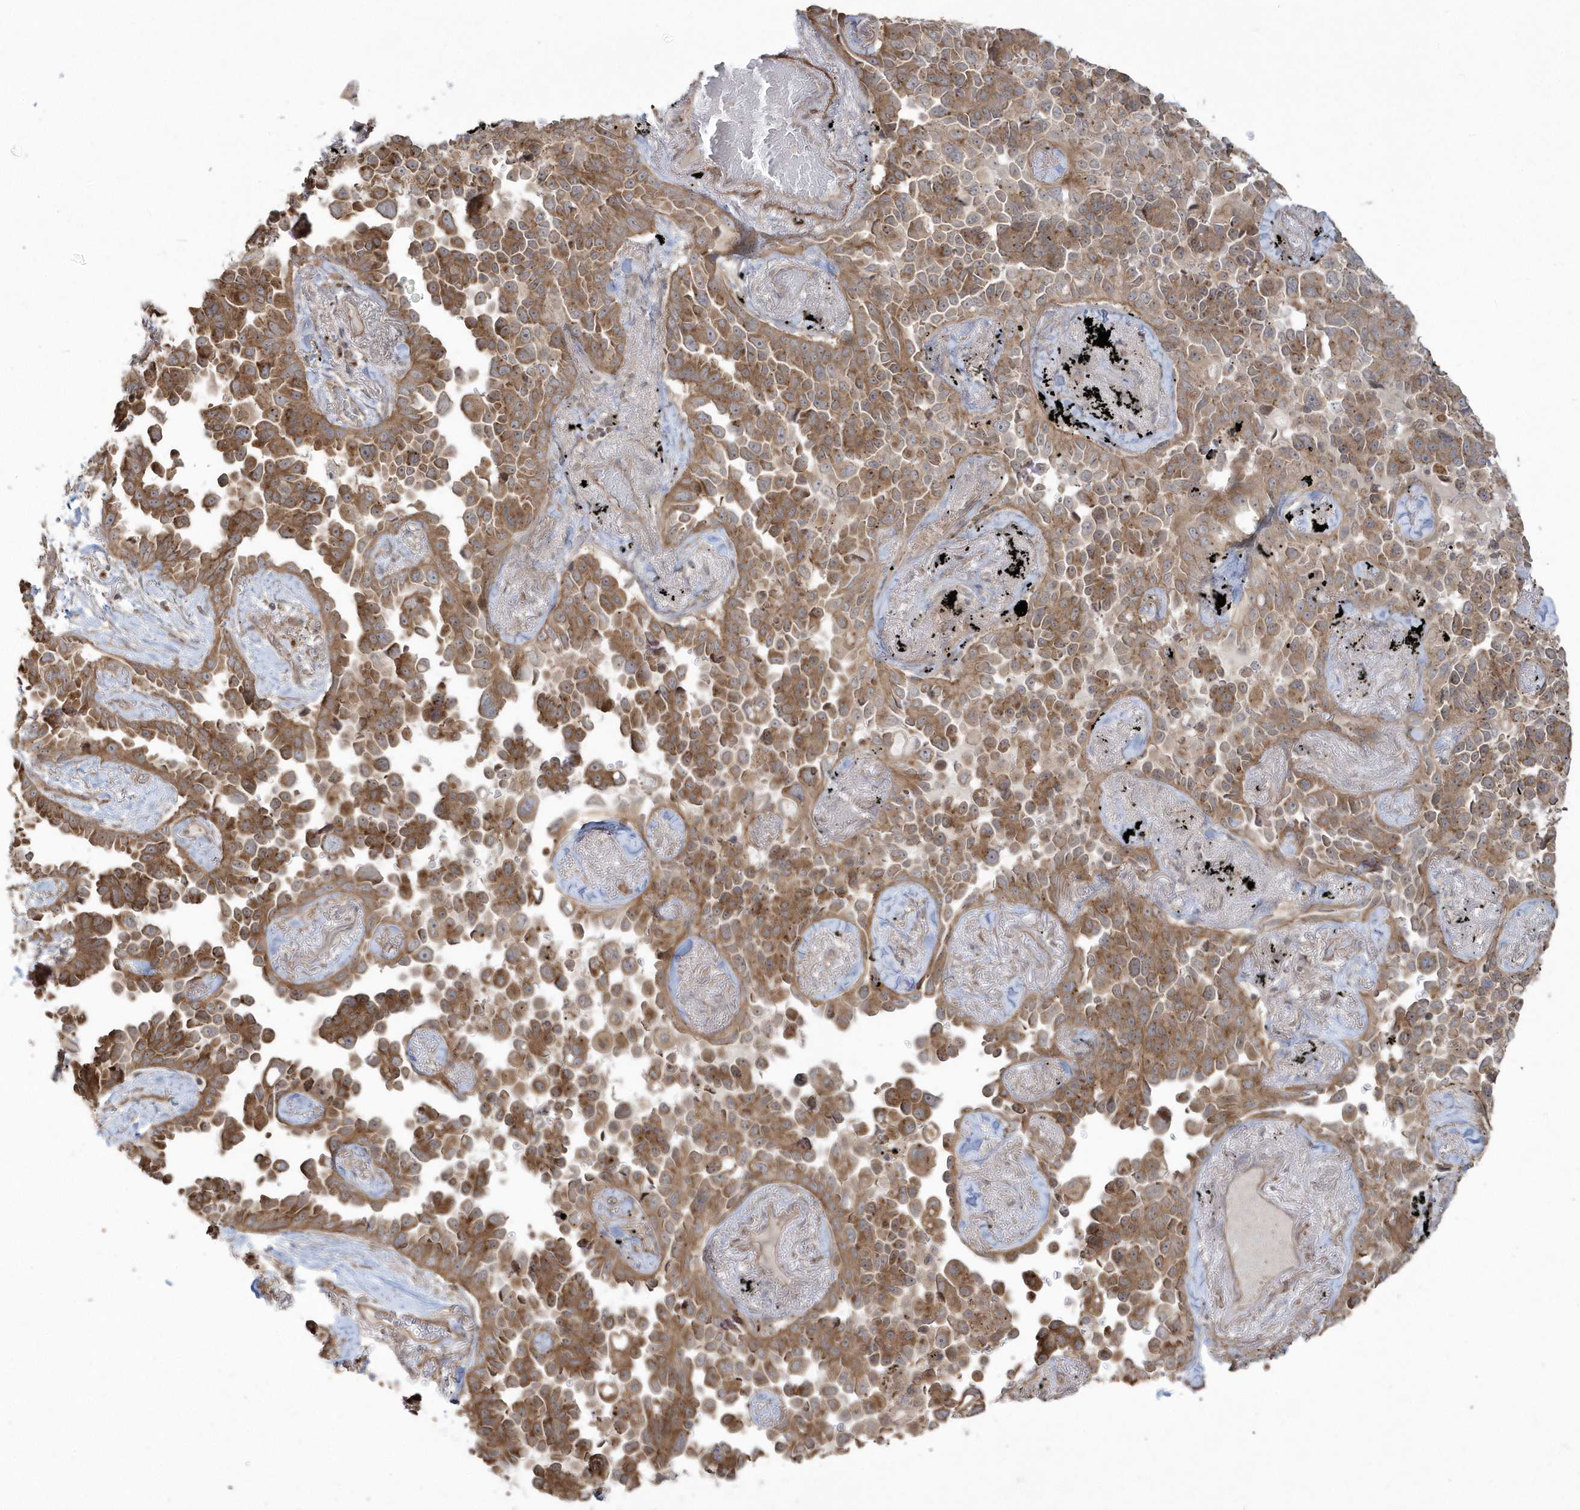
{"staining": {"intensity": "moderate", "quantity": ">75%", "location": "cytoplasmic/membranous"}, "tissue": "lung cancer", "cell_type": "Tumor cells", "image_type": "cancer", "snomed": [{"axis": "morphology", "description": "Adenocarcinoma, NOS"}, {"axis": "topography", "description": "Lung"}], "caption": "Approximately >75% of tumor cells in lung adenocarcinoma demonstrate moderate cytoplasmic/membranous protein expression as visualized by brown immunohistochemical staining.", "gene": "ARMC8", "patient": {"sex": "female", "age": 67}}